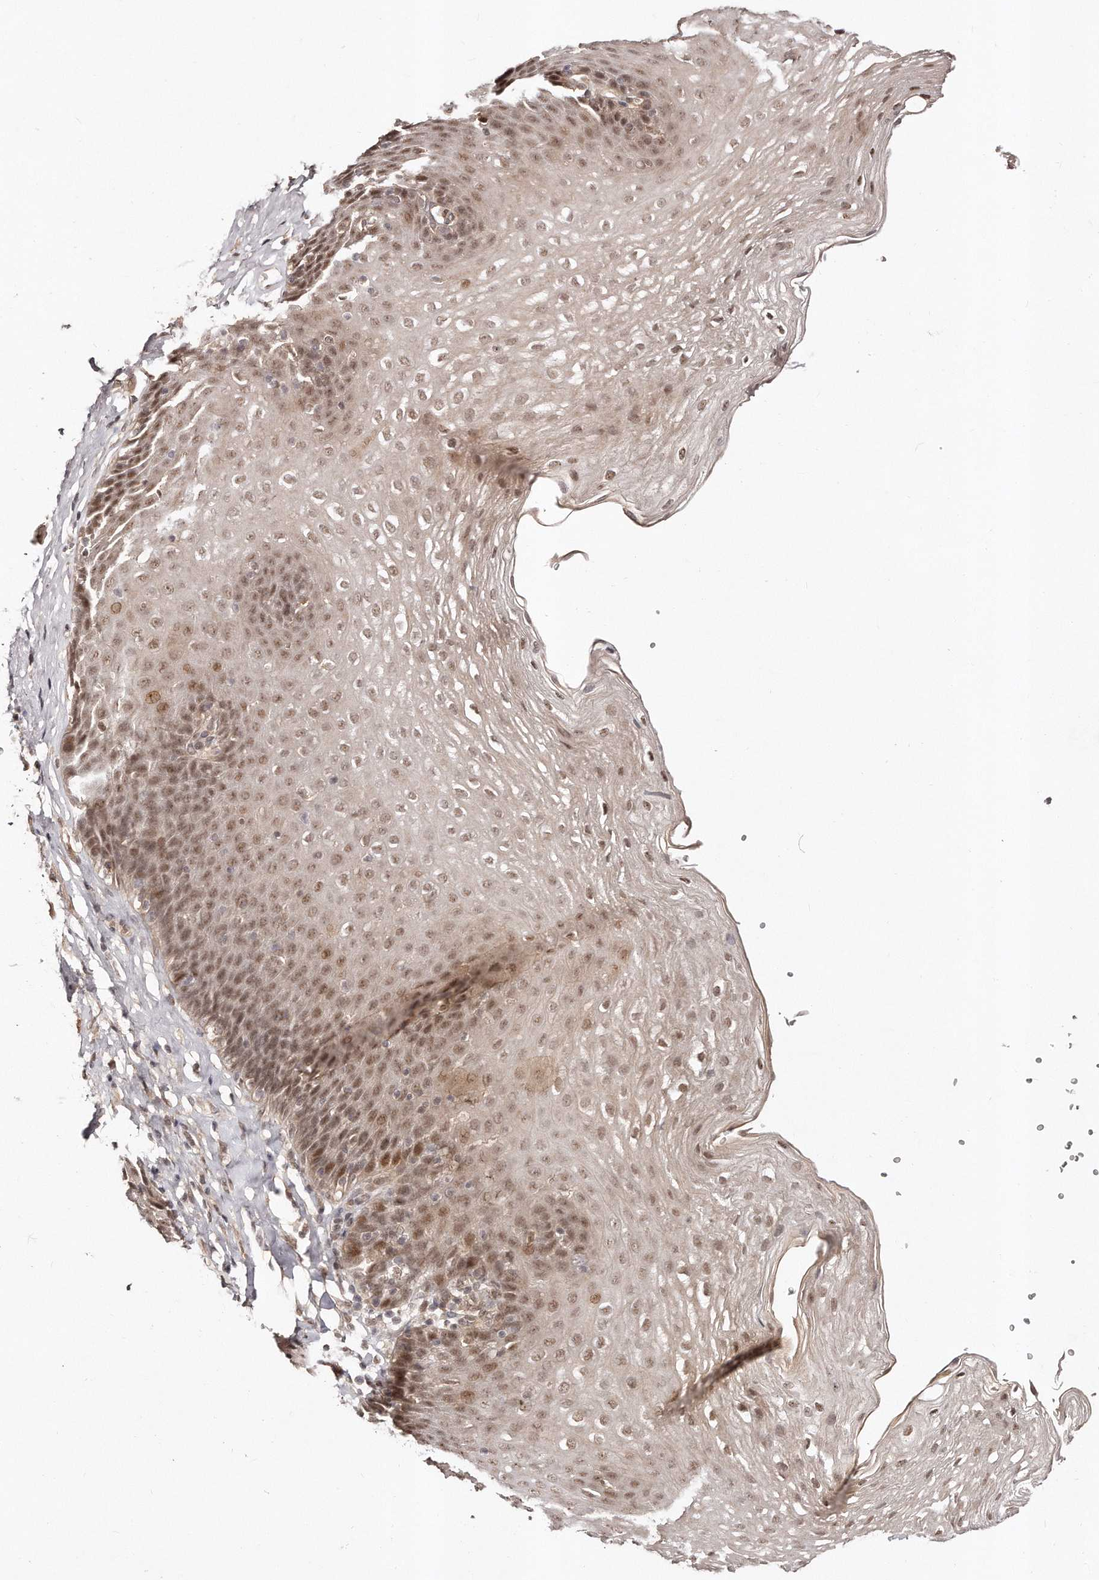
{"staining": {"intensity": "moderate", "quantity": ">75%", "location": "nuclear"}, "tissue": "esophagus", "cell_type": "Squamous epithelial cells", "image_type": "normal", "snomed": [{"axis": "morphology", "description": "Normal tissue, NOS"}, {"axis": "topography", "description": "Esophagus"}], "caption": "Immunohistochemistry image of normal human esophagus stained for a protein (brown), which displays medium levels of moderate nuclear expression in approximately >75% of squamous epithelial cells.", "gene": "SOX4", "patient": {"sex": "female", "age": 66}}